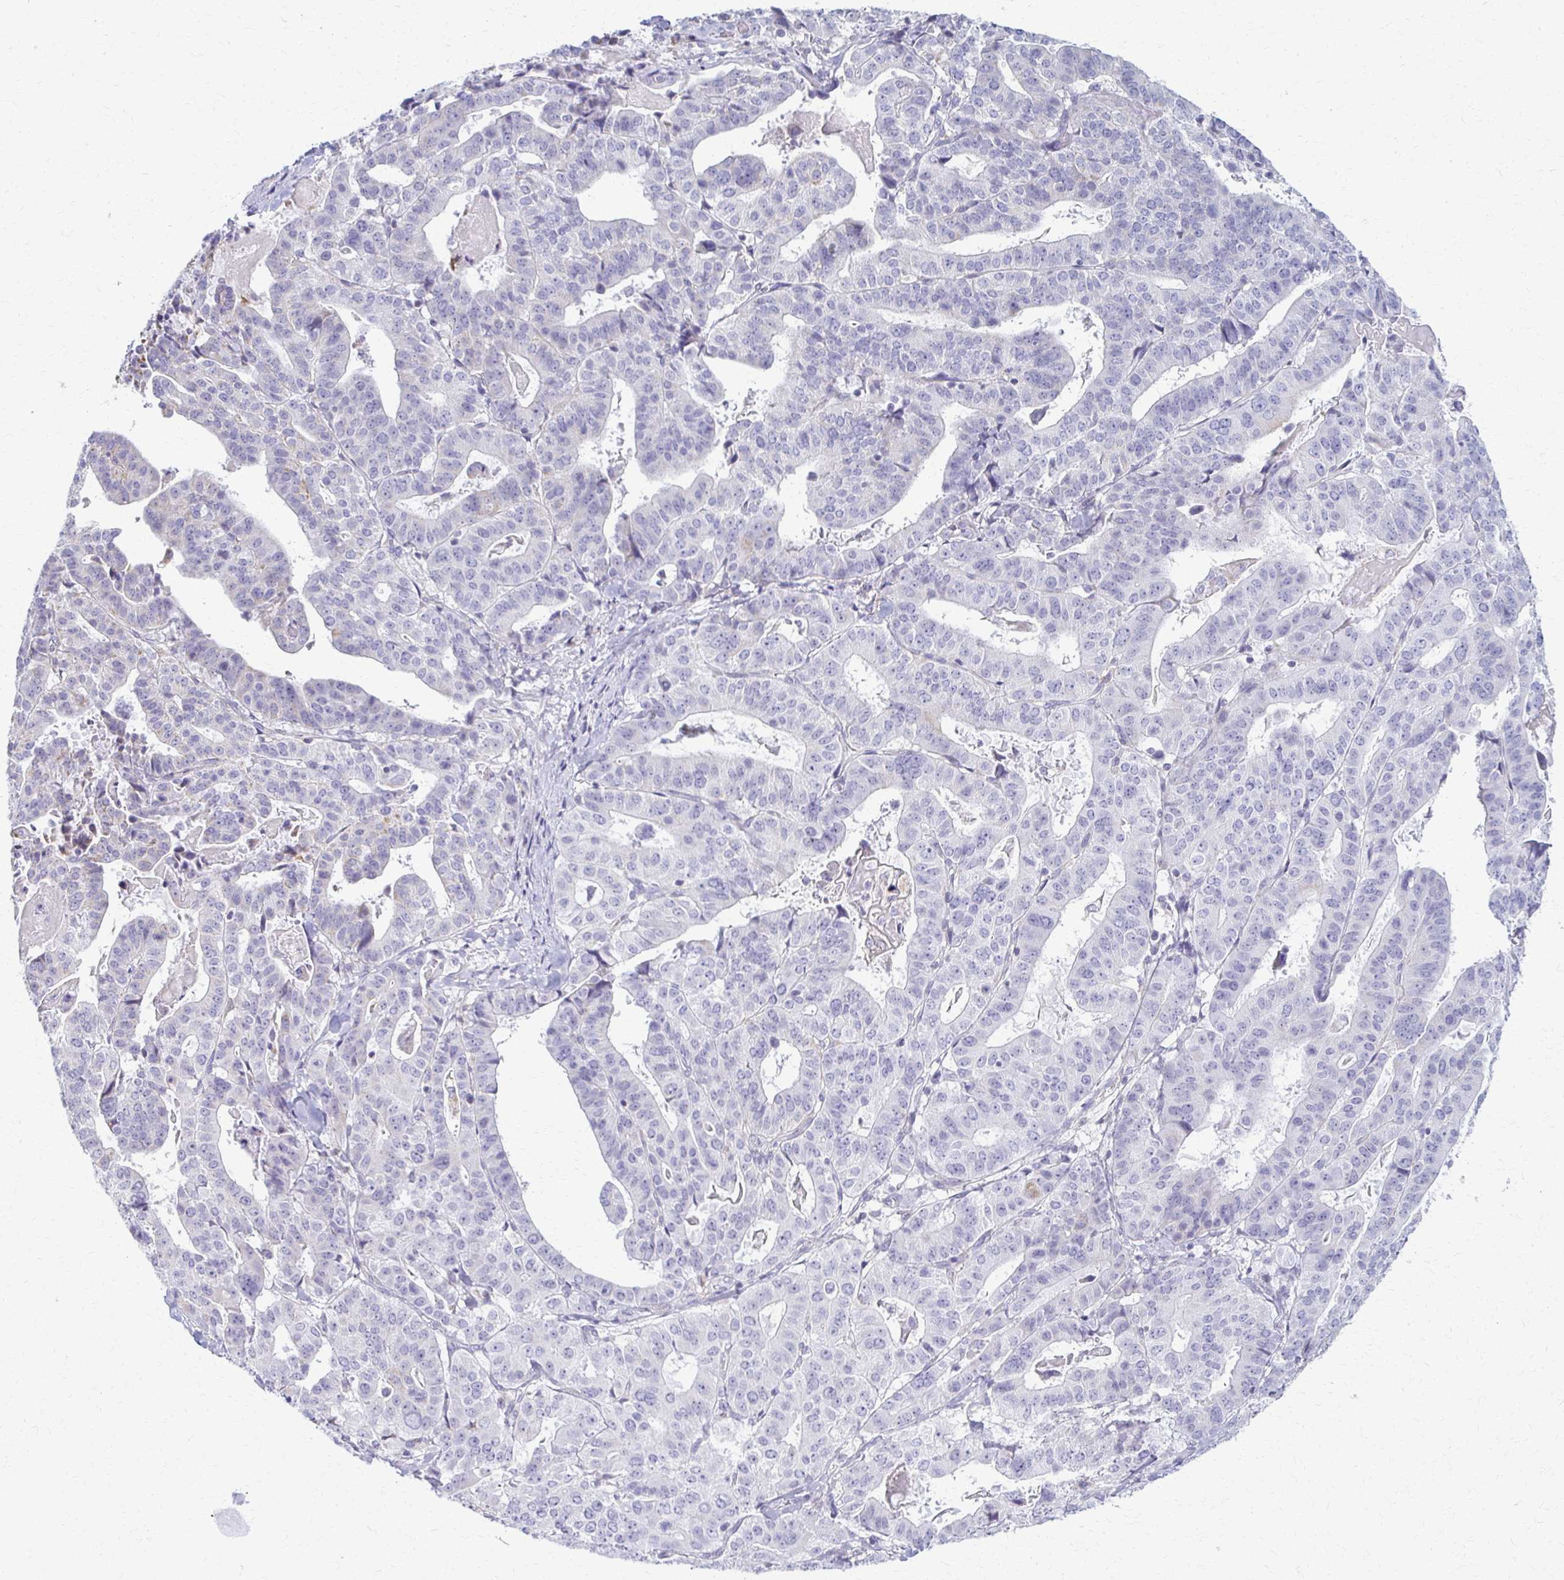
{"staining": {"intensity": "negative", "quantity": "none", "location": "none"}, "tissue": "stomach cancer", "cell_type": "Tumor cells", "image_type": "cancer", "snomed": [{"axis": "morphology", "description": "Adenocarcinoma, NOS"}, {"axis": "topography", "description": "Stomach"}], "caption": "A high-resolution micrograph shows IHC staining of stomach adenocarcinoma, which displays no significant staining in tumor cells.", "gene": "FCGR2B", "patient": {"sex": "male", "age": 48}}